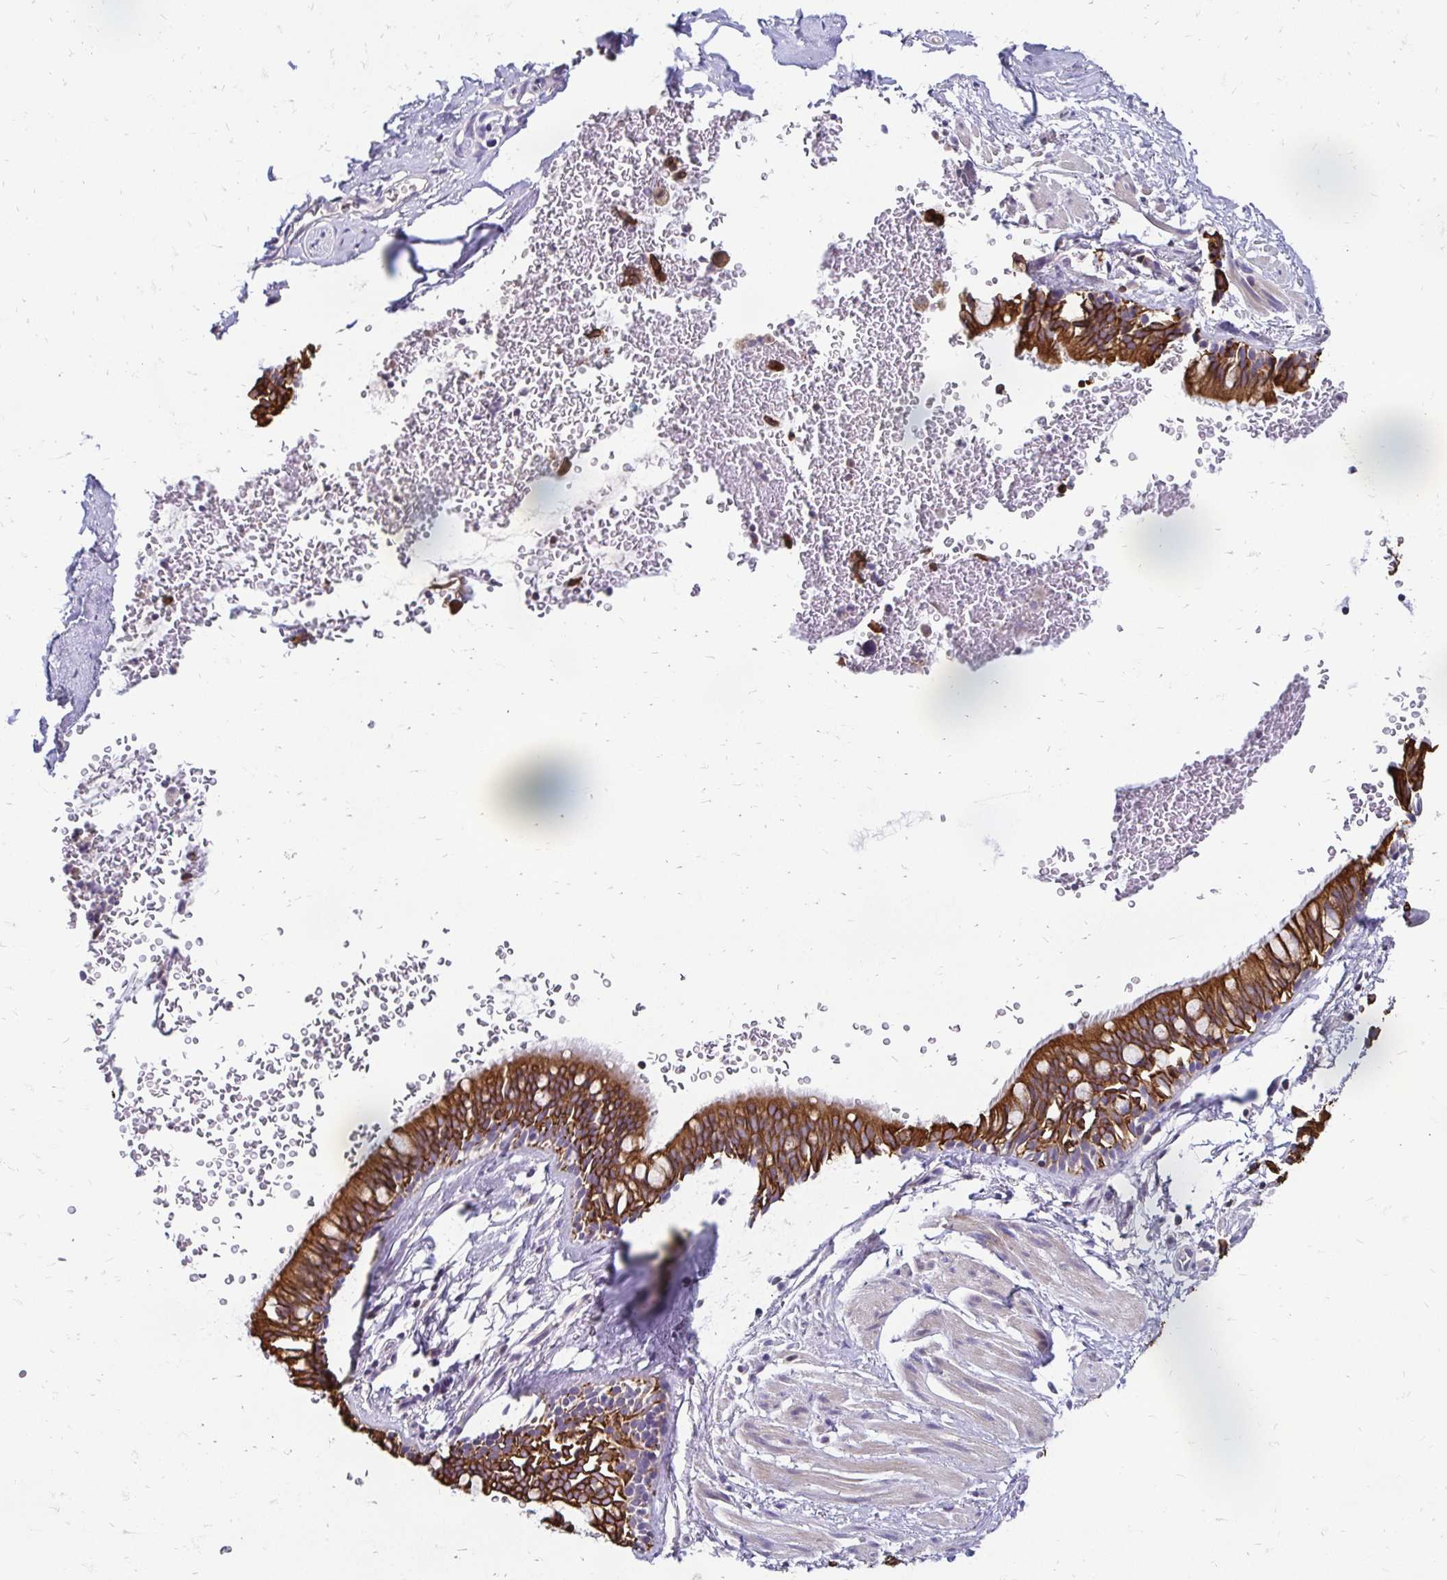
{"staining": {"intensity": "negative", "quantity": "none", "location": "none"}, "tissue": "adipose tissue", "cell_type": "Adipocytes", "image_type": "normal", "snomed": [{"axis": "morphology", "description": "Normal tissue, NOS"}, {"axis": "topography", "description": "Lymph node"}, {"axis": "topography", "description": "Cartilage tissue"}, {"axis": "topography", "description": "Bronchus"}], "caption": "Immunohistochemistry photomicrograph of normal adipose tissue: adipose tissue stained with DAB shows no significant protein staining in adipocytes.", "gene": "DTNB", "patient": {"sex": "female", "age": 70}}